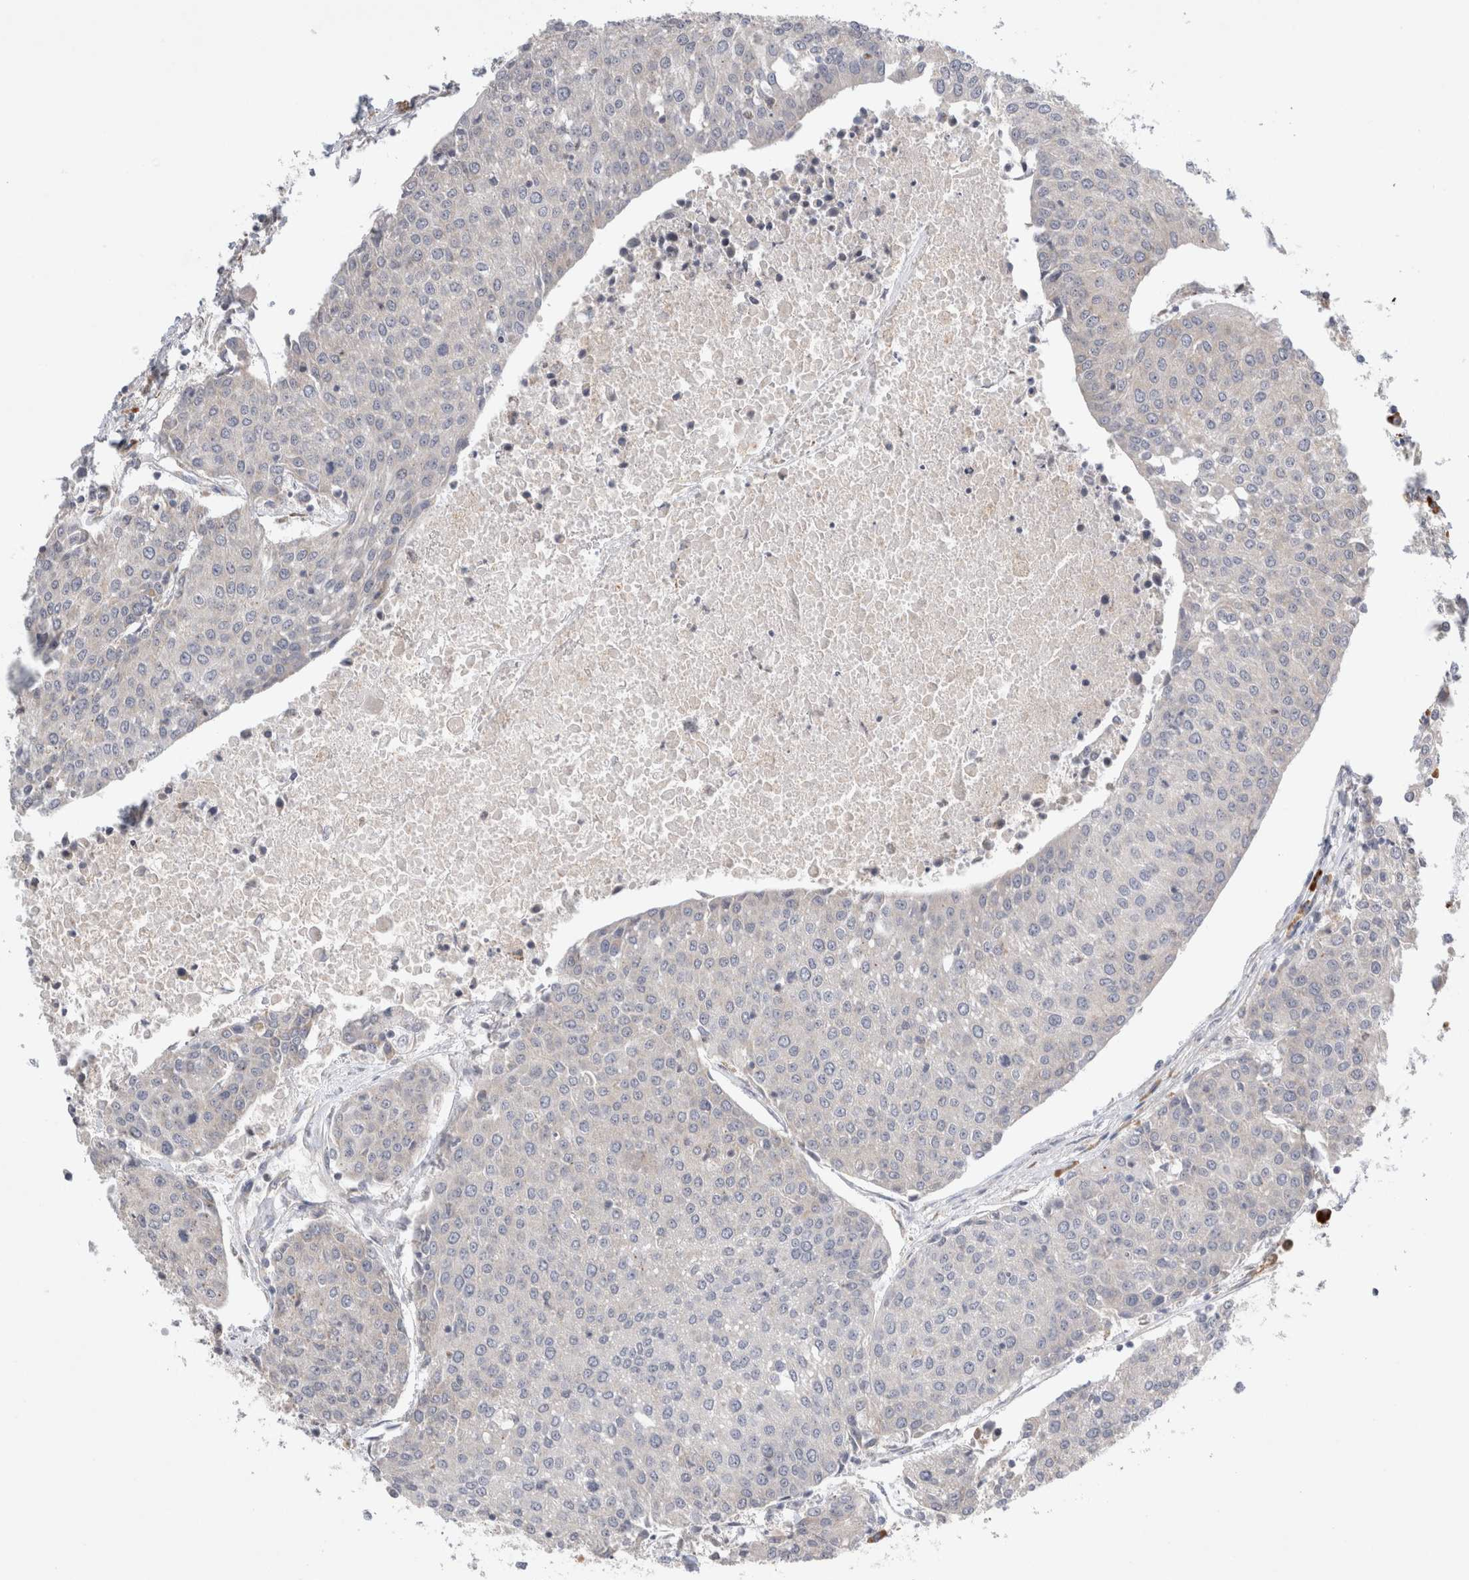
{"staining": {"intensity": "negative", "quantity": "none", "location": "none"}, "tissue": "urothelial cancer", "cell_type": "Tumor cells", "image_type": "cancer", "snomed": [{"axis": "morphology", "description": "Urothelial carcinoma, High grade"}, {"axis": "topography", "description": "Urinary bladder"}], "caption": "Urothelial cancer was stained to show a protein in brown. There is no significant positivity in tumor cells.", "gene": "NEDD4L", "patient": {"sex": "female", "age": 85}}